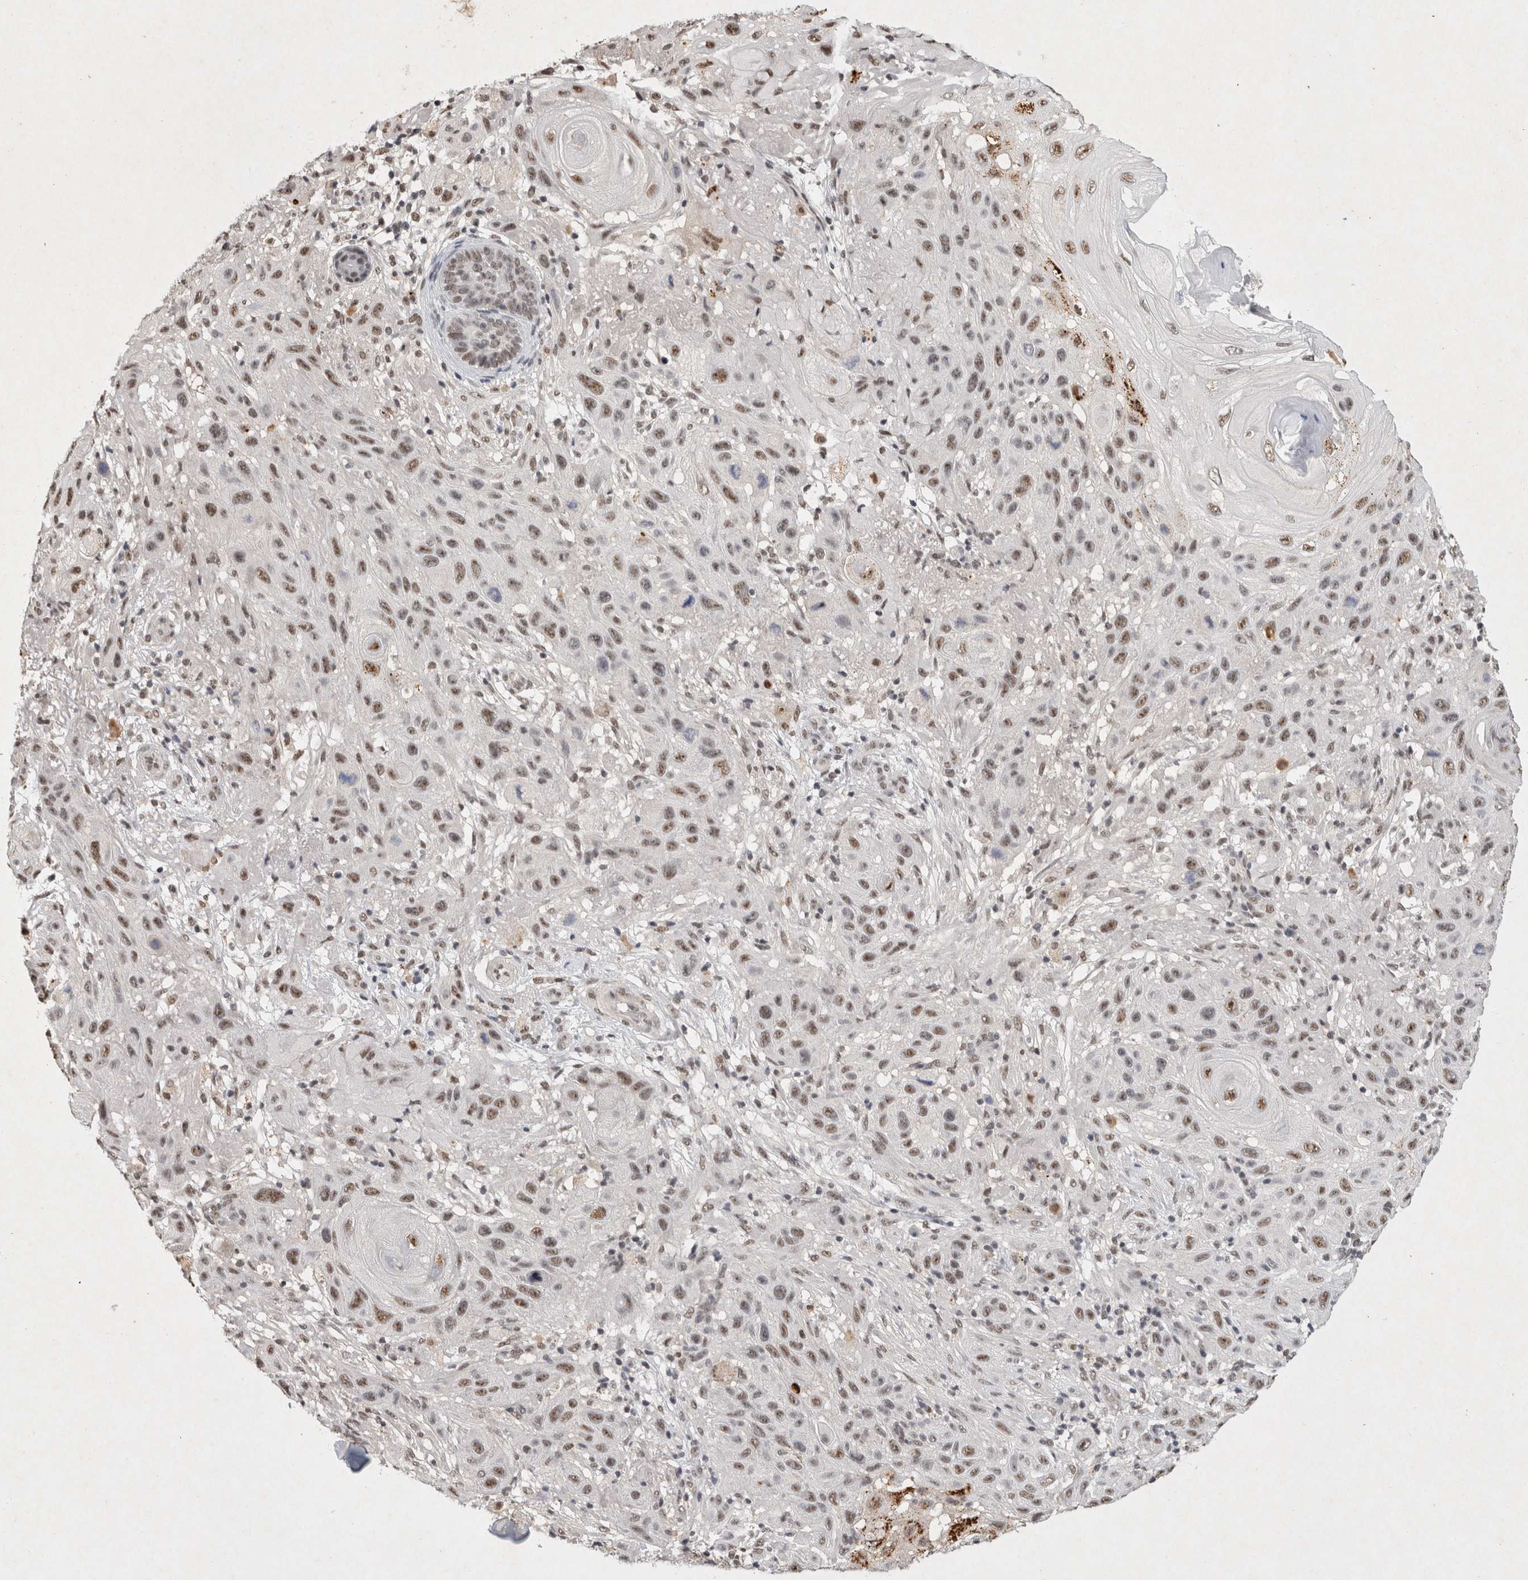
{"staining": {"intensity": "moderate", "quantity": ">75%", "location": "nuclear"}, "tissue": "skin cancer", "cell_type": "Tumor cells", "image_type": "cancer", "snomed": [{"axis": "morphology", "description": "Normal tissue, NOS"}, {"axis": "morphology", "description": "Squamous cell carcinoma, NOS"}, {"axis": "topography", "description": "Skin"}], "caption": "Tumor cells exhibit medium levels of moderate nuclear expression in approximately >75% of cells in skin cancer. (Brightfield microscopy of DAB IHC at high magnification).", "gene": "XRCC5", "patient": {"sex": "female", "age": 96}}